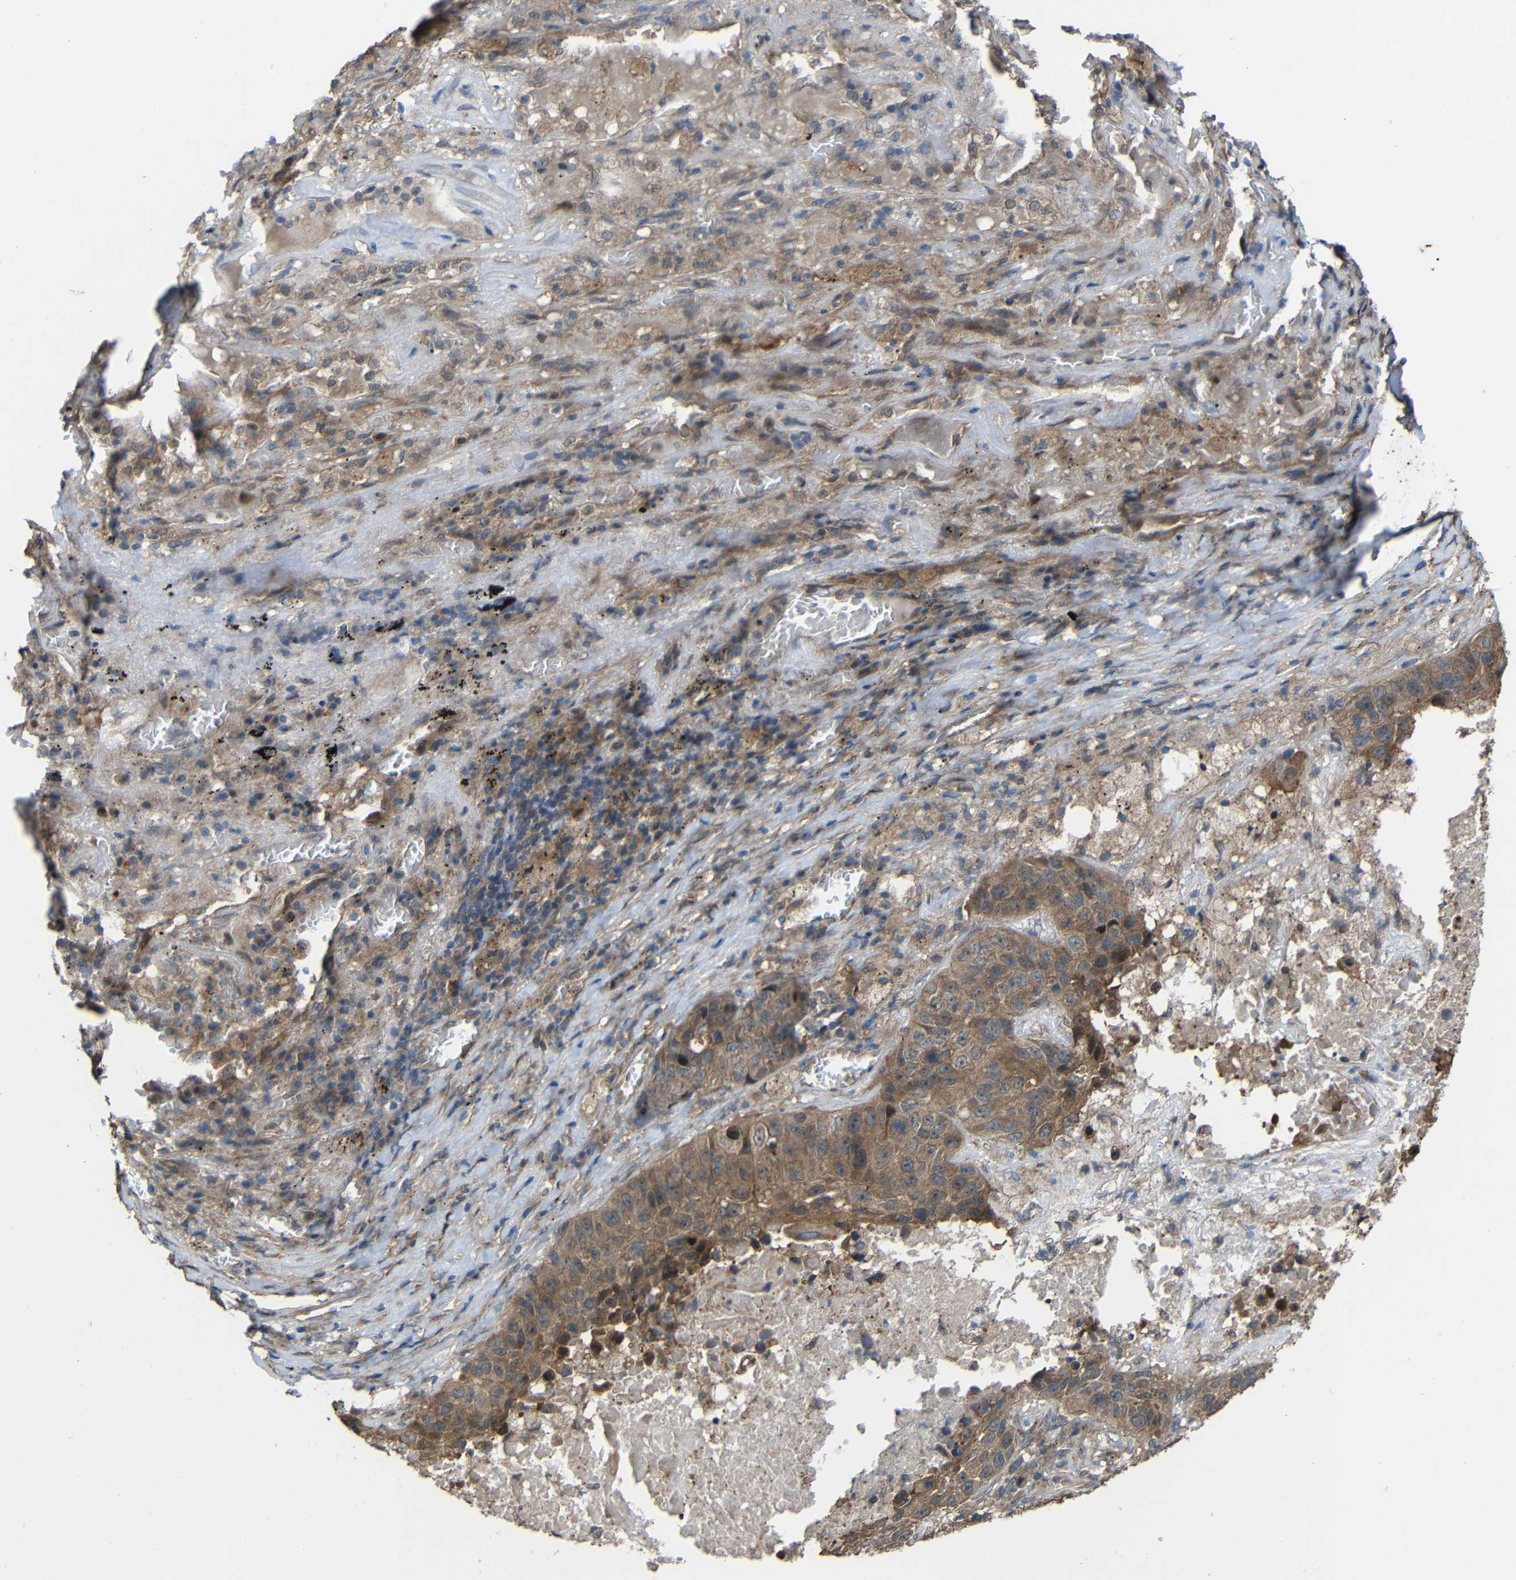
{"staining": {"intensity": "moderate", "quantity": ">75%", "location": "cytoplasmic/membranous"}, "tissue": "lung cancer", "cell_type": "Tumor cells", "image_type": "cancer", "snomed": [{"axis": "morphology", "description": "Squamous cell carcinoma, NOS"}, {"axis": "topography", "description": "Lung"}], "caption": "A brown stain labels moderate cytoplasmic/membranous positivity of a protein in lung cancer (squamous cell carcinoma) tumor cells.", "gene": "CHST9", "patient": {"sex": "male", "age": 57}}